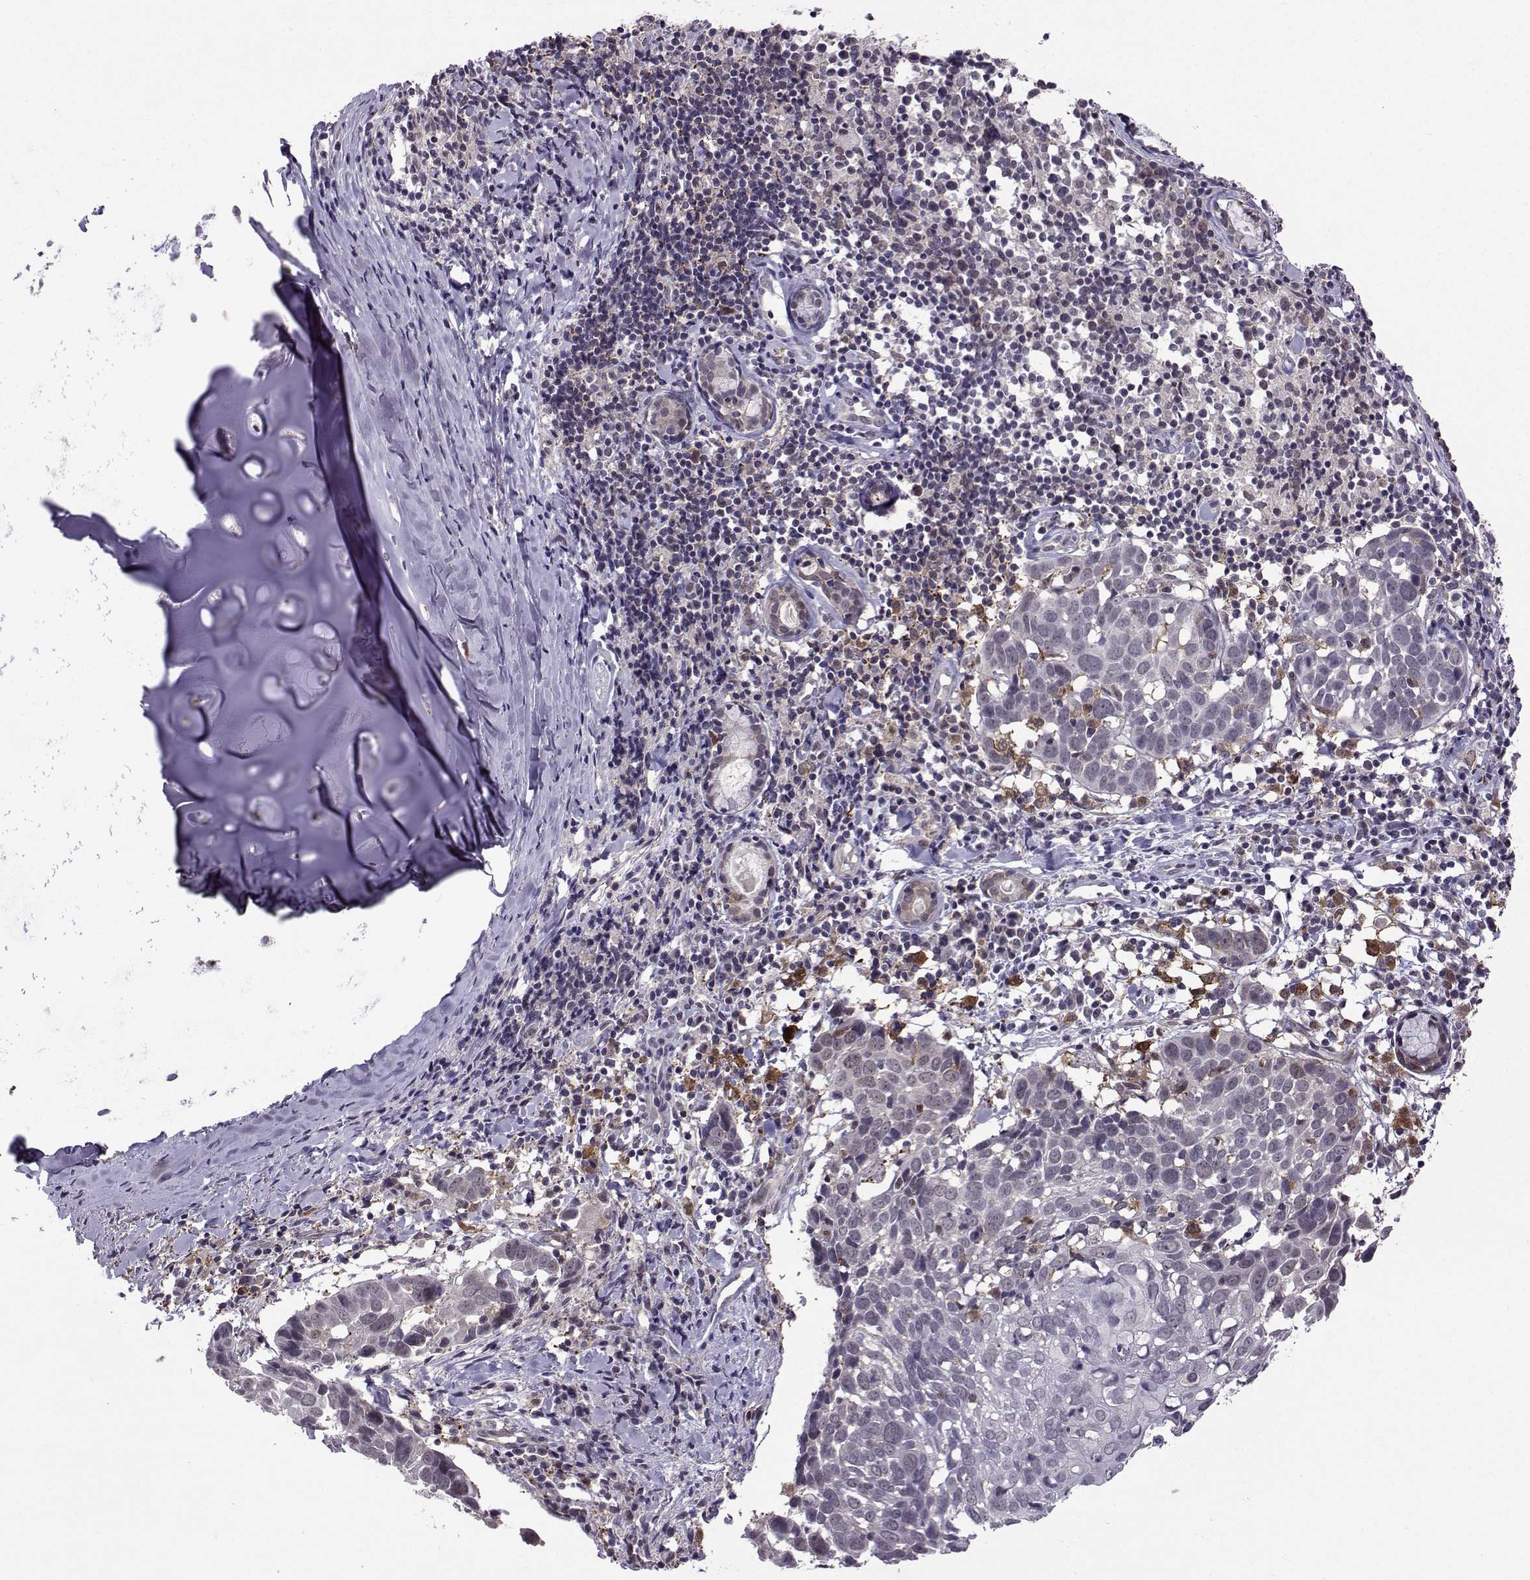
{"staining": {"intensity": "negative", "quantity": "none", "location": "none"}, "tissue": "lung cancer", "cell_type": "Tumor cells", "image_type": "cancer", "snomed": [{"axis": "morphology", "description": "Squamous cell carcinoma, NOS"}, {"axis": "topography", "description": "Lung"}], "caption": "This is an immunohistochemistry (IHC) micrograph of lung cancer (squamous cell carcinoma). There is no staining in tumor cells.", "gene": "DDX20", "patient": {"sex": "male", "age": 57}}